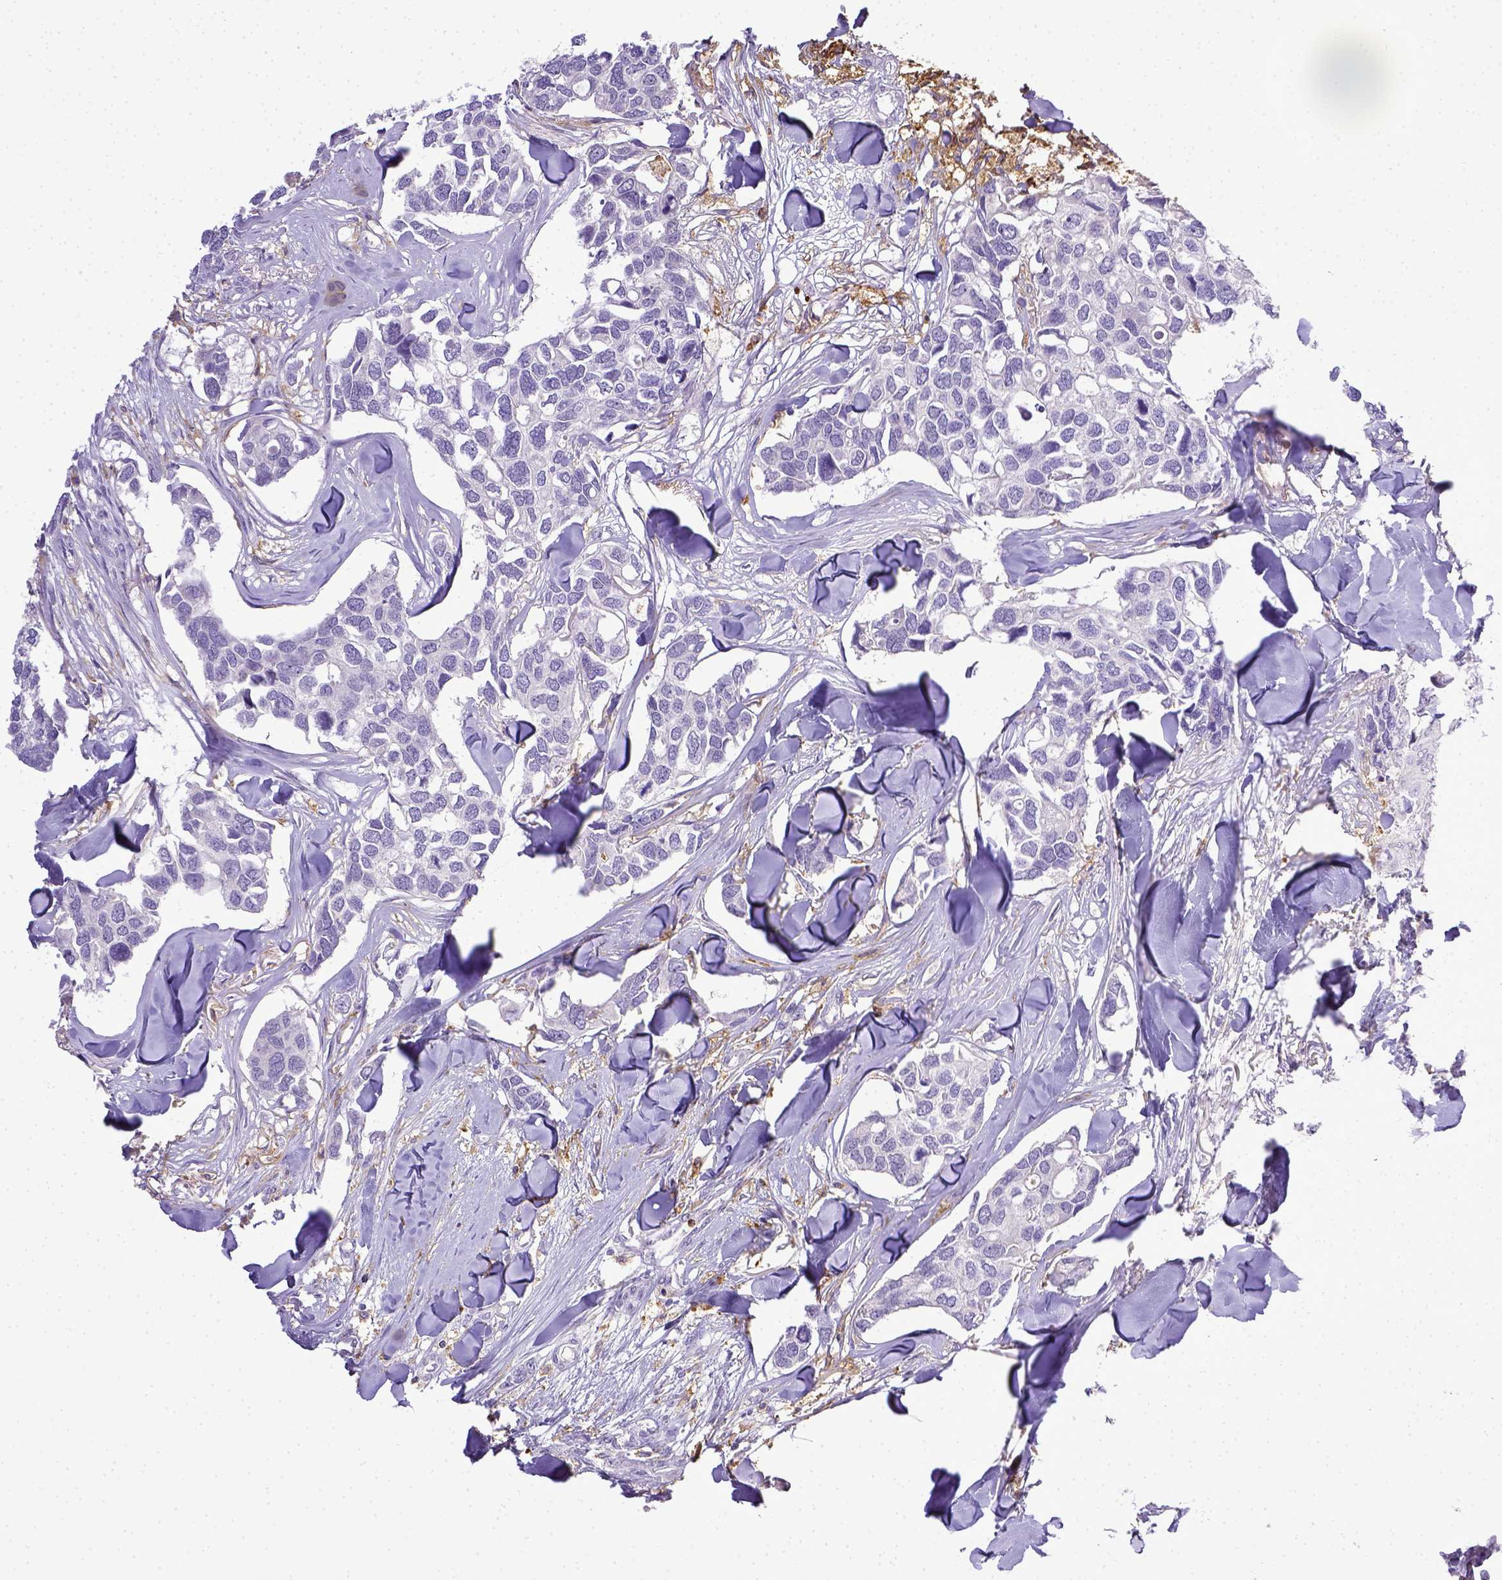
{"staining": {"intensity": "negative", "quantity": "none", "location": "none"}, "tissue": "breast cancer", "cell_type": "Tumor cells", "image_type": "cancer", "snomed": [{"axis": "morphology", "description": "Duct carcinoma"}, {"axis": "topography", "description": "Breast"}], "caption": "DAB (3,3'-diaminobenzidine) immunohistochemical staining of human breast cancer (infiltrating ductal carcinoma) reveals no significant staining in tumor cells. (DAB (3,3'-diaminobenzidine) immunohistochemistry (IHC), high magnification).", "gene": "ITGAM", "patient": {"sex": "female", "age": 83}}